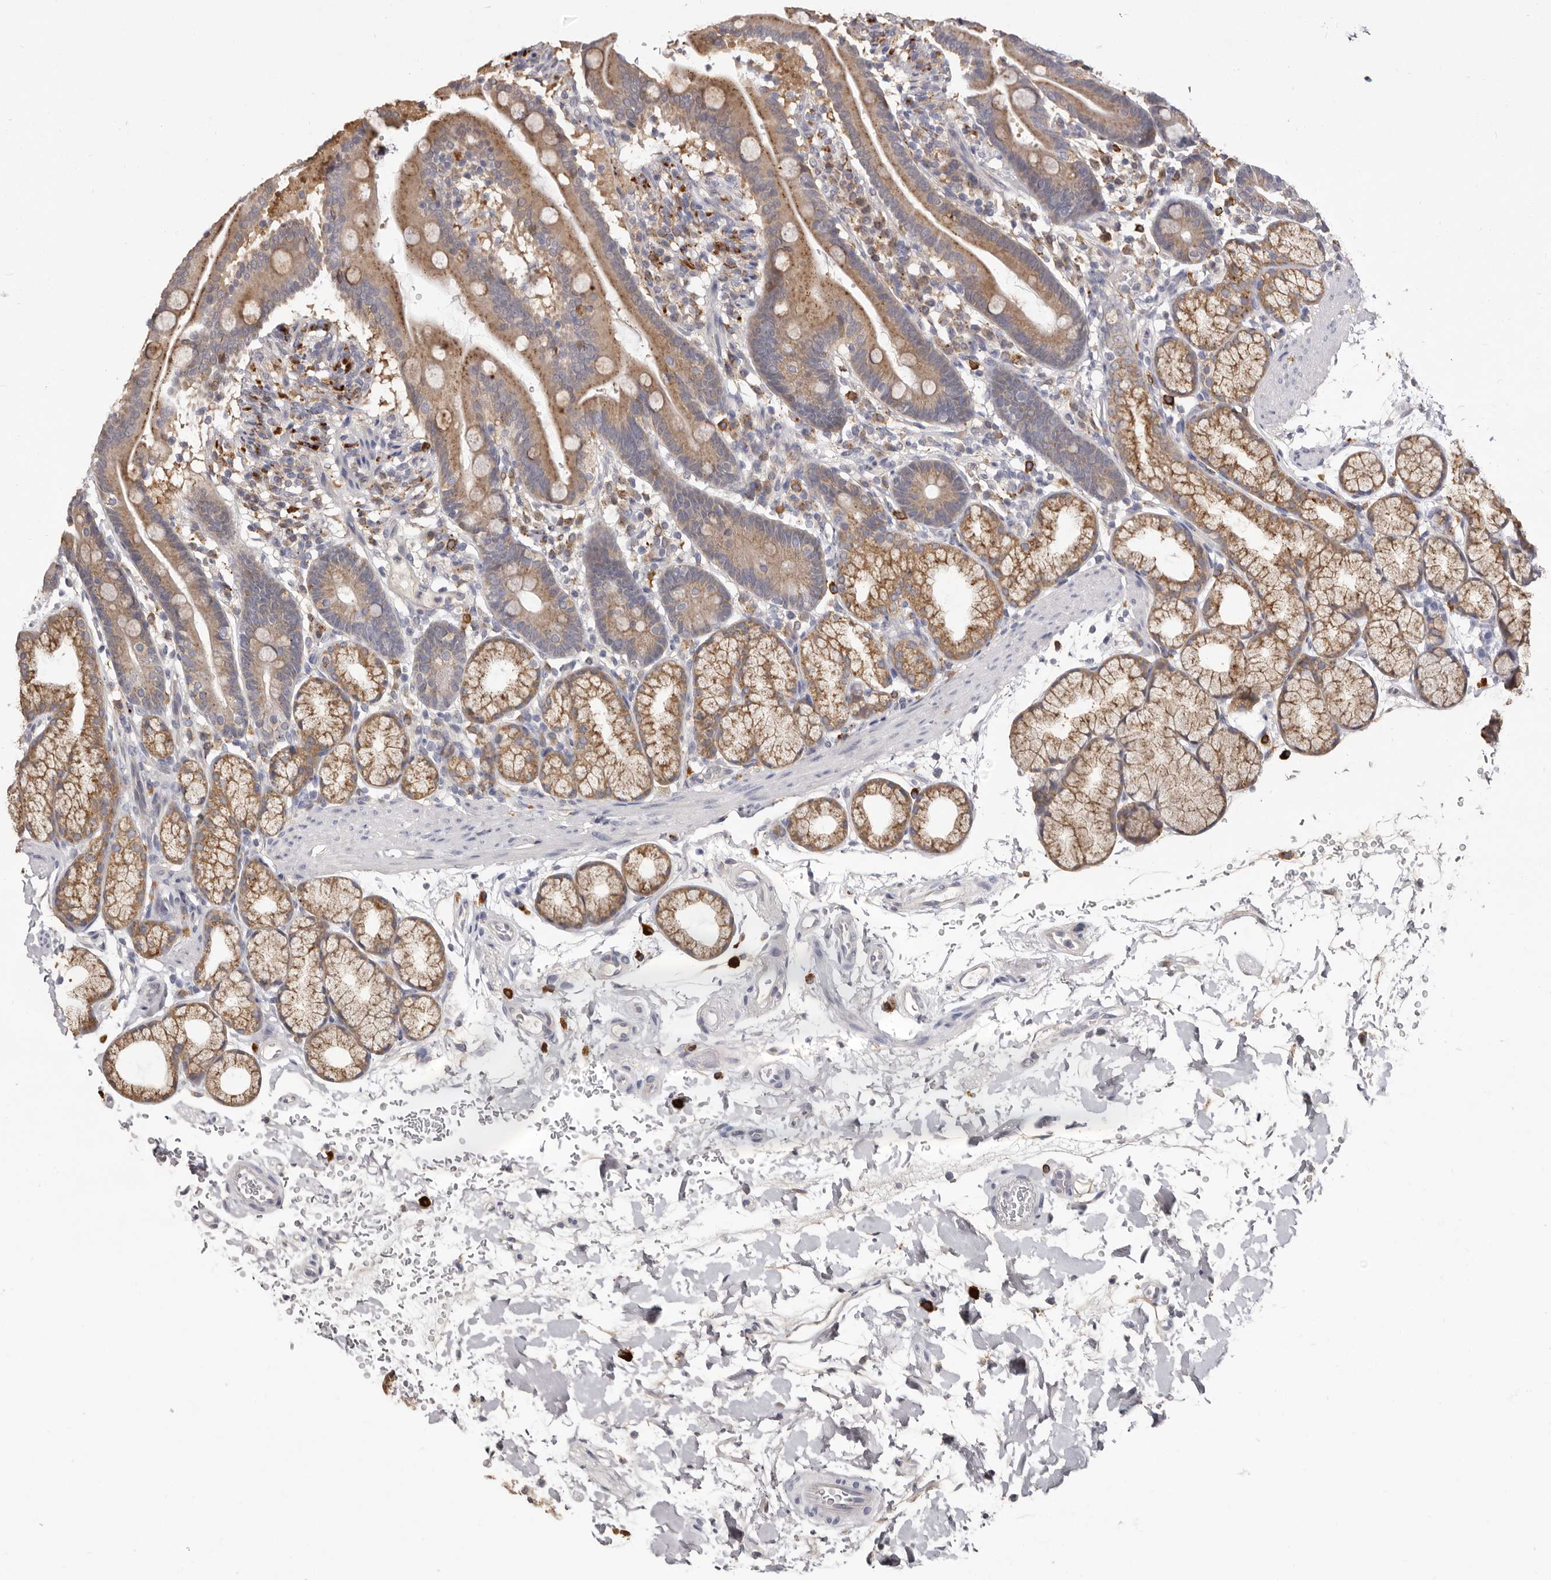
{"staining": {"intensity": "moderate", "quantity": "25%-75%", "location": "cytoplasmic/membranous"}, "tissue": "duodenum", "cell_type": "Glandular cells", "image_type": "normal", "snomed": [{"axis": "morphology", "description": "Normal tissue, NOS"}, {"axis": "topography", "description": "Duodenum"}], "caption": "Protein staining of normal duodenum demonstrates moderate cytoplasmic/membranous positivity in about 25%-75% of glandular cells. (IHC, brightfield microscopy, high magnification).", "gene": "DAP", "patient": {"sex": "male", "age": 54}}